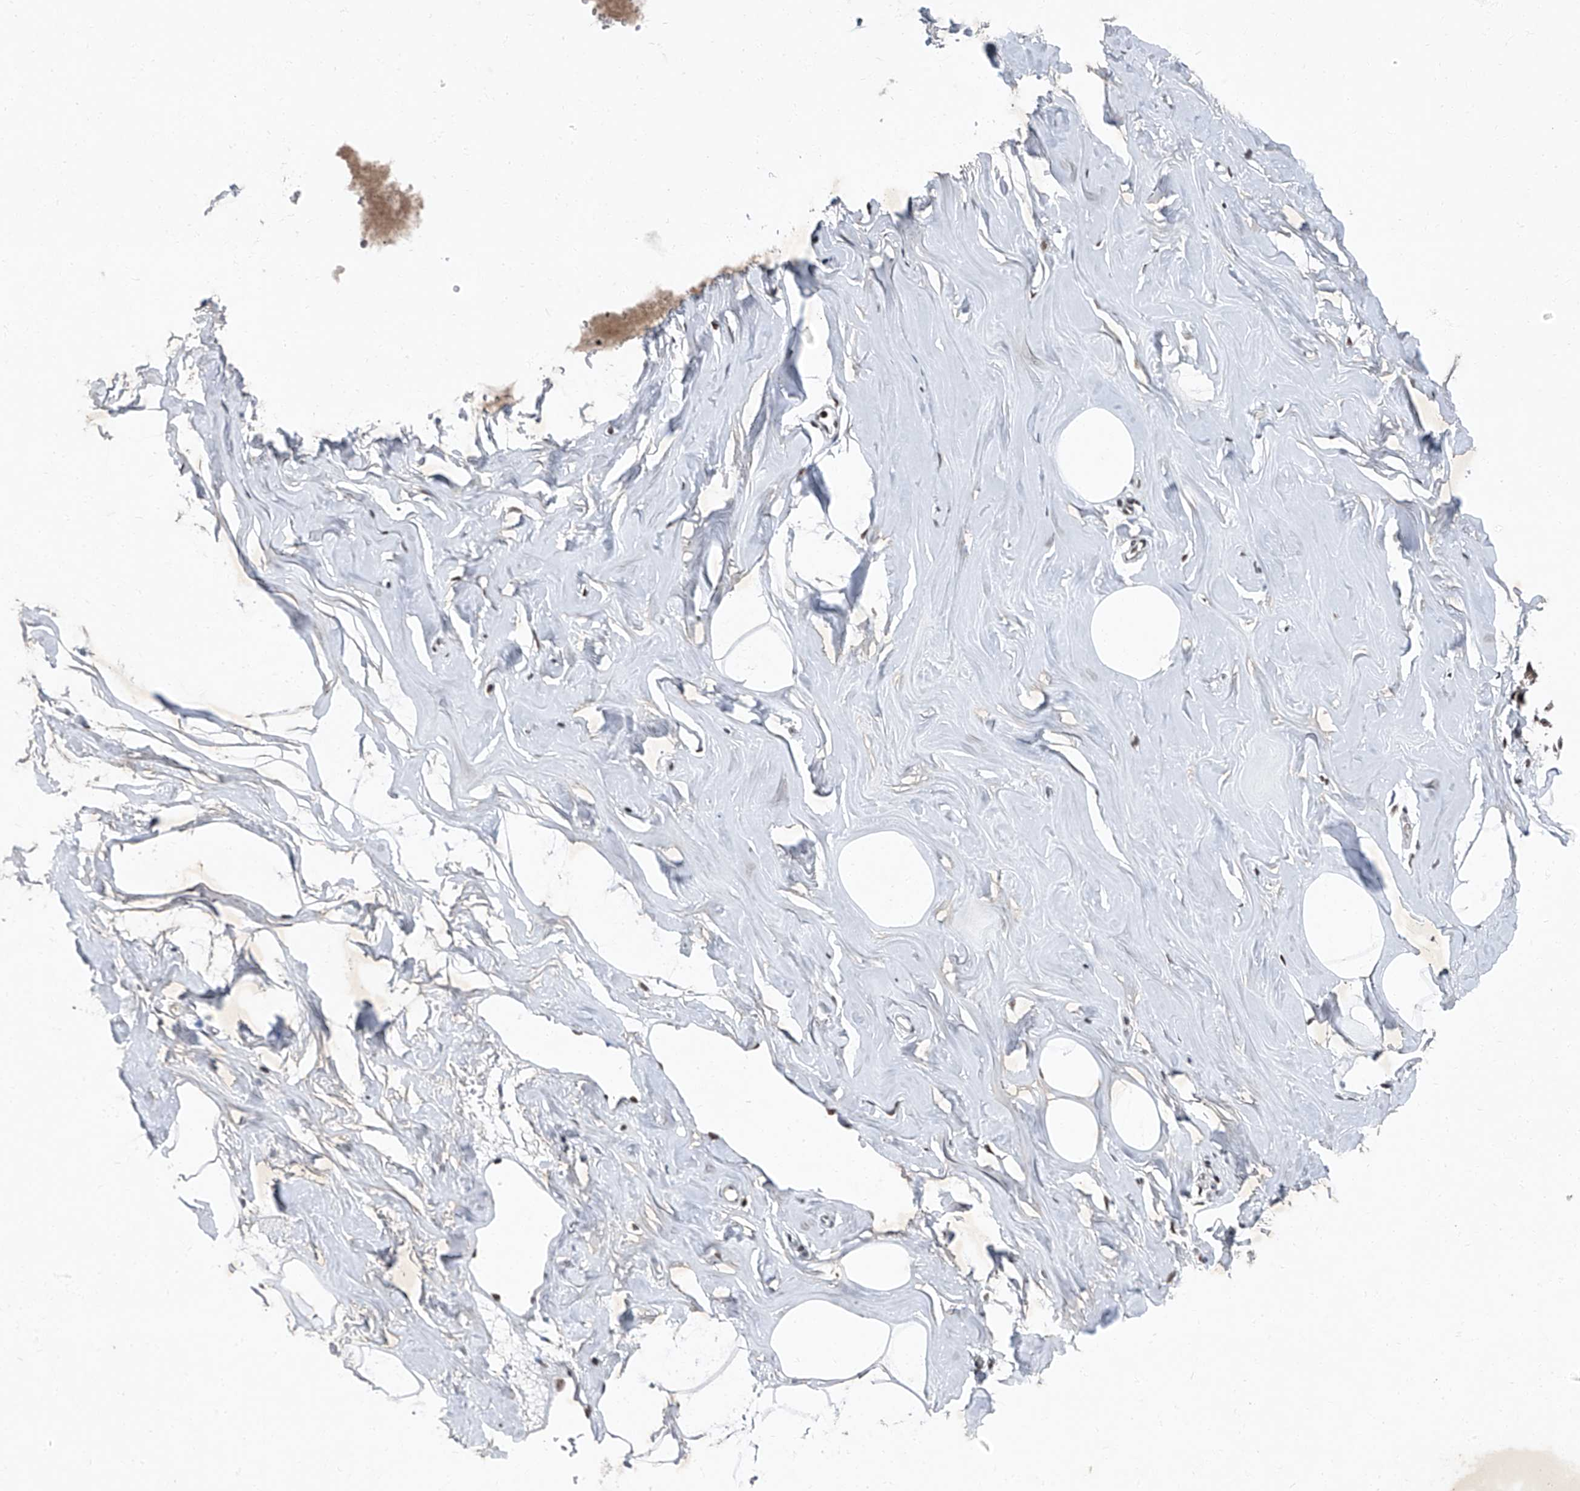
{"staining": {"intensity": "weak", "quantity": "25%-75%", "location": "nuclear"}, "tissue": "adipose tissue", "cell_type": "Adipocytes", "image_type": "normal", "snomed": [{"axis": "morphology", "description": "Normal tissue, NOS"}, {"axis": "morphology", "description": "Fibrosis, NOS"}, {"axis": "topography", "description": "Breast"}, {"axis": "topography", "description": "Adipose tissue"}], "caption": "A high-resolution image shows immunohistochemistry staining of unremarkable adipose tissue, which demonstrates weak nuclear expression in about 25%-75% of adipocytes. (brown staining indicates protein expression, while blue staining denotes nuclei).", "gene": "BMI1", "patient": {"sex": "female", "age": 39}}